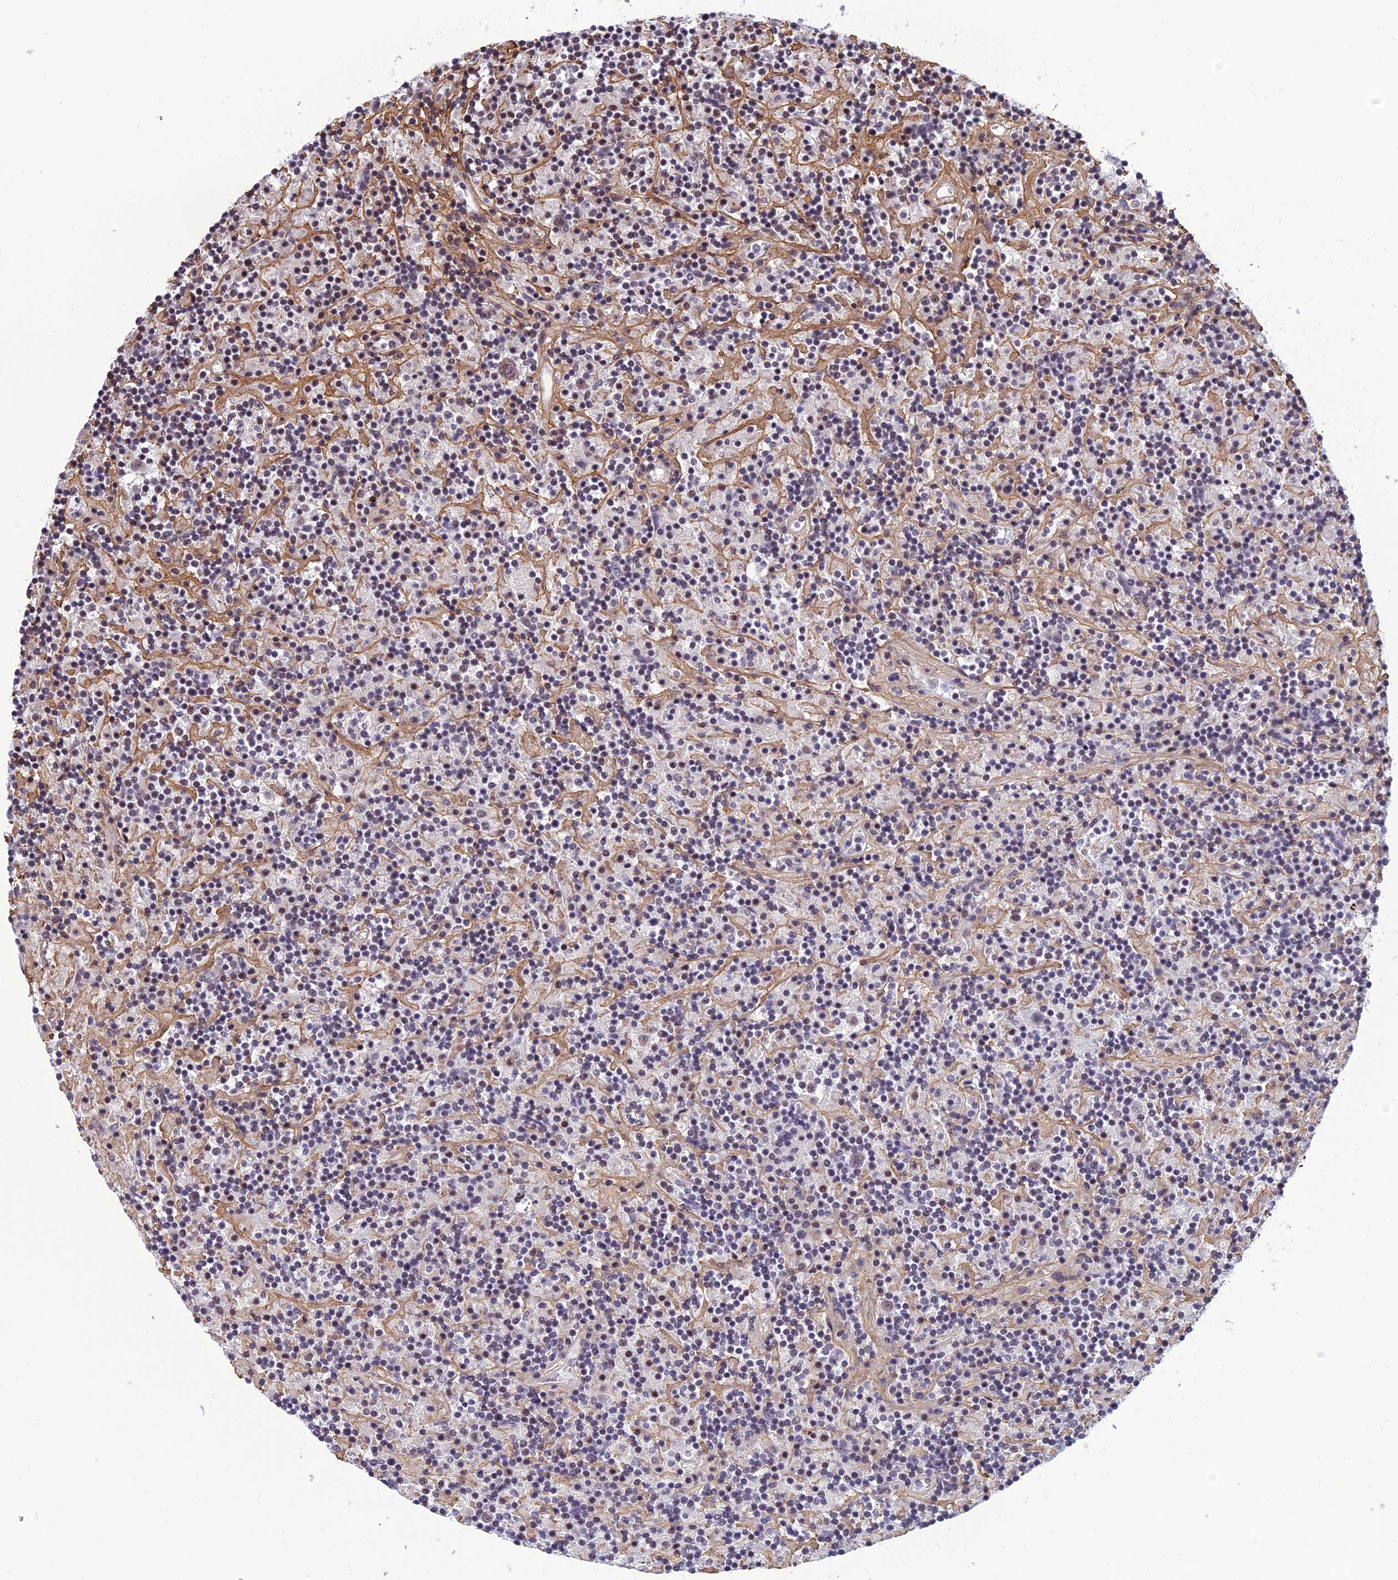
{"staining": {"intensity": "weak", "quantity": "25%-75%", "location": "nuclear"}, "tissue": "lymphoma", "cell_type": "Tumor cells", "image_type": "cancer", "snomed": [{"axis": "morphology", "description": "Hodgkin's disease, NOS"}, {"axis": "topography", "description": "Lymph node"}], "caption": "Protein staining of lymphoma tissue reveals weak nuclear positivity in about 25%-75% of tumor cells.", "gene": "RSRC1", "patient": {"sex": "male", "age": 70}}